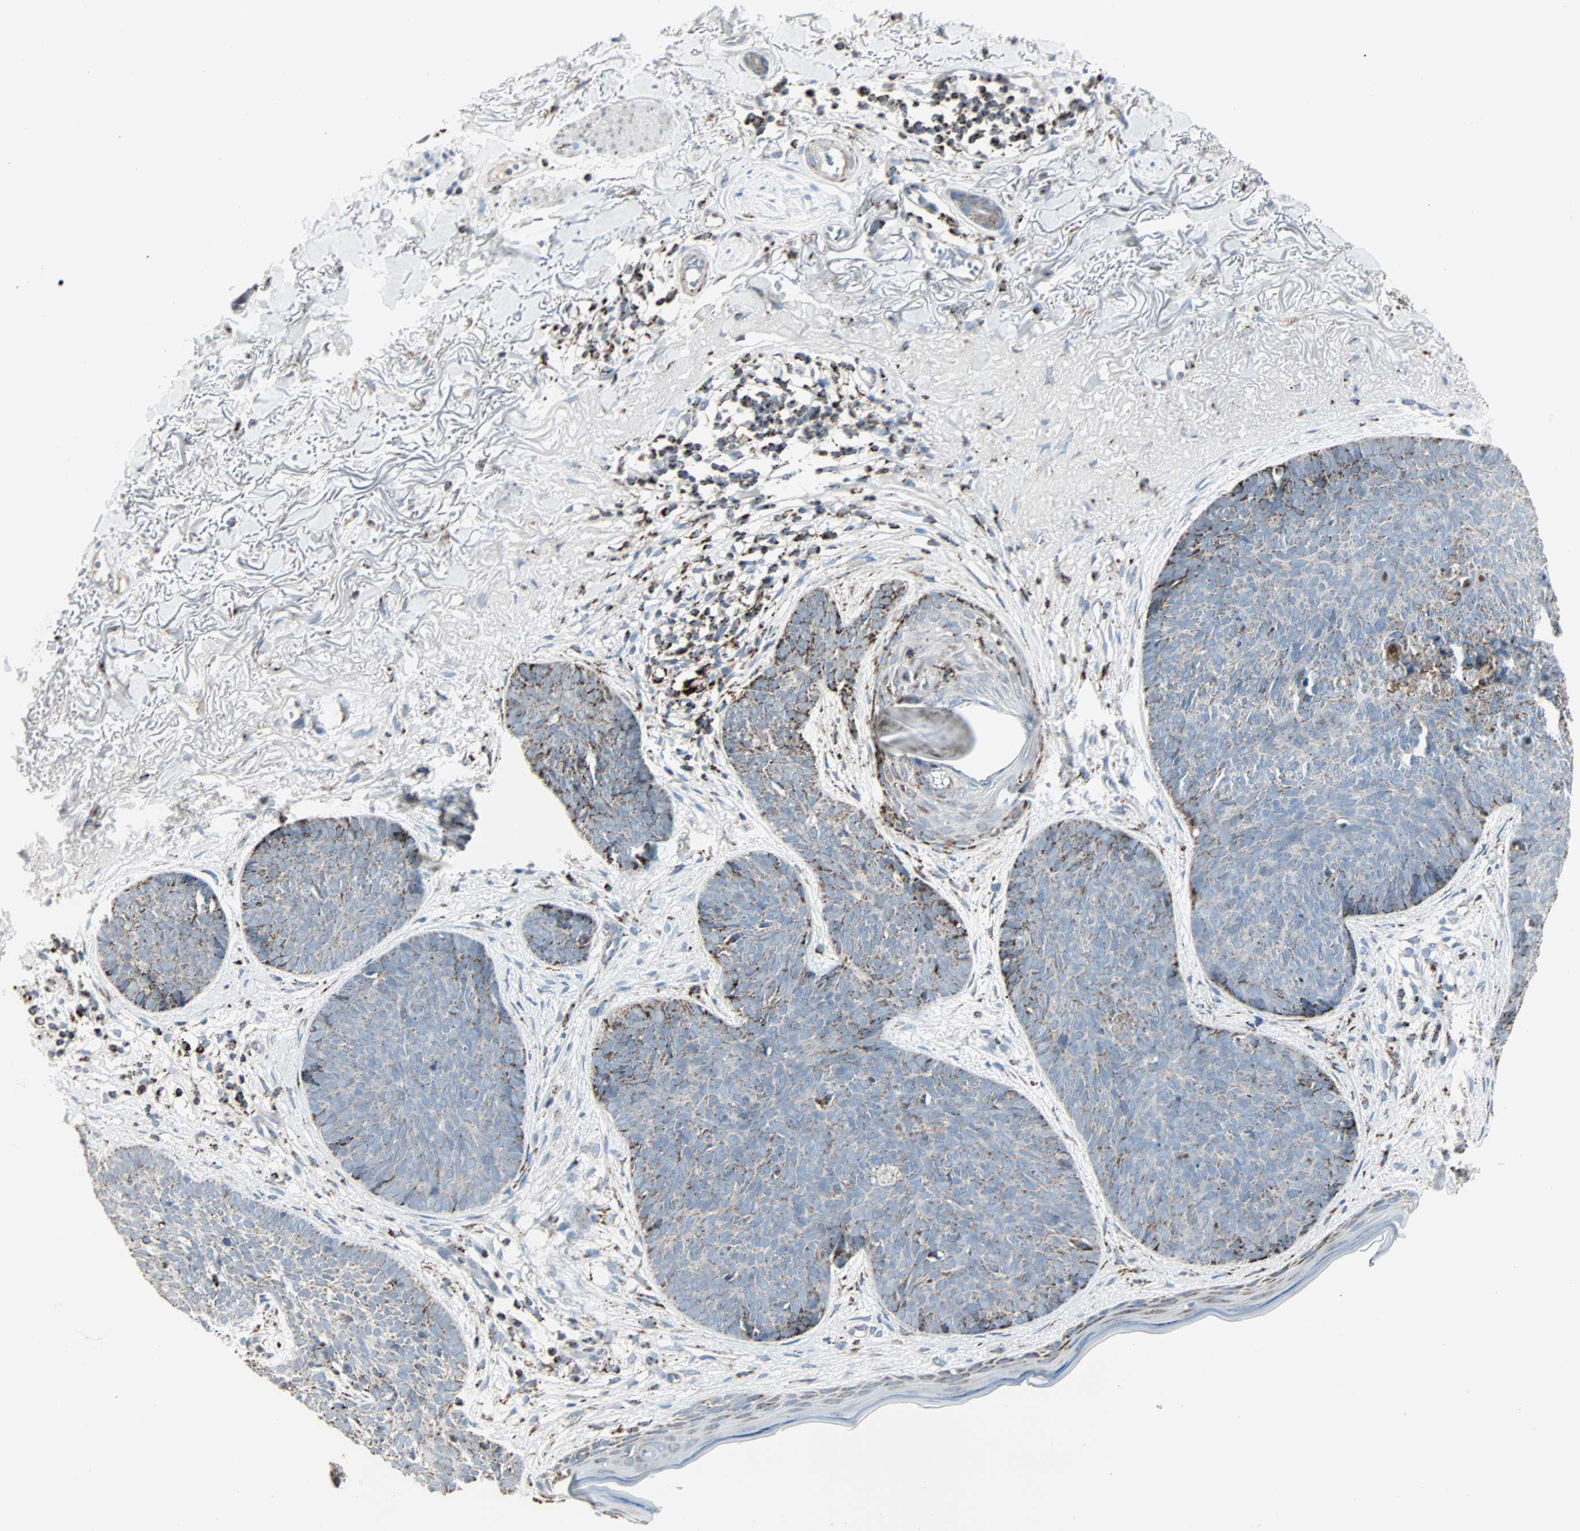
{"staining": {"intensity": "moderate", "quantity": "25%-75%", "location": "cytoplasmic/membranous"}, "tissue": "skin cancer", "cell_type": "Tumor cells", "image_type": "cancer", "snomed": [{"axis": "morphology", "description": "Normal tissue, NOS"}, {"axis": "morphology", "description": "Basal cell carcinoma"}, {"axis": "topography", "description": "Skin"}], "caption": "A high-resolution micrograph shows IHC staining of basal cell carcinoma (skin), which shows moderate cytoplasmic/membranous expression in about 25%-75% of tumor cells. The protein is shown in brown color, while the nuclei are stained blue.", "gene": "IDH2", "patient": {"sex": "female", "age": 70}}